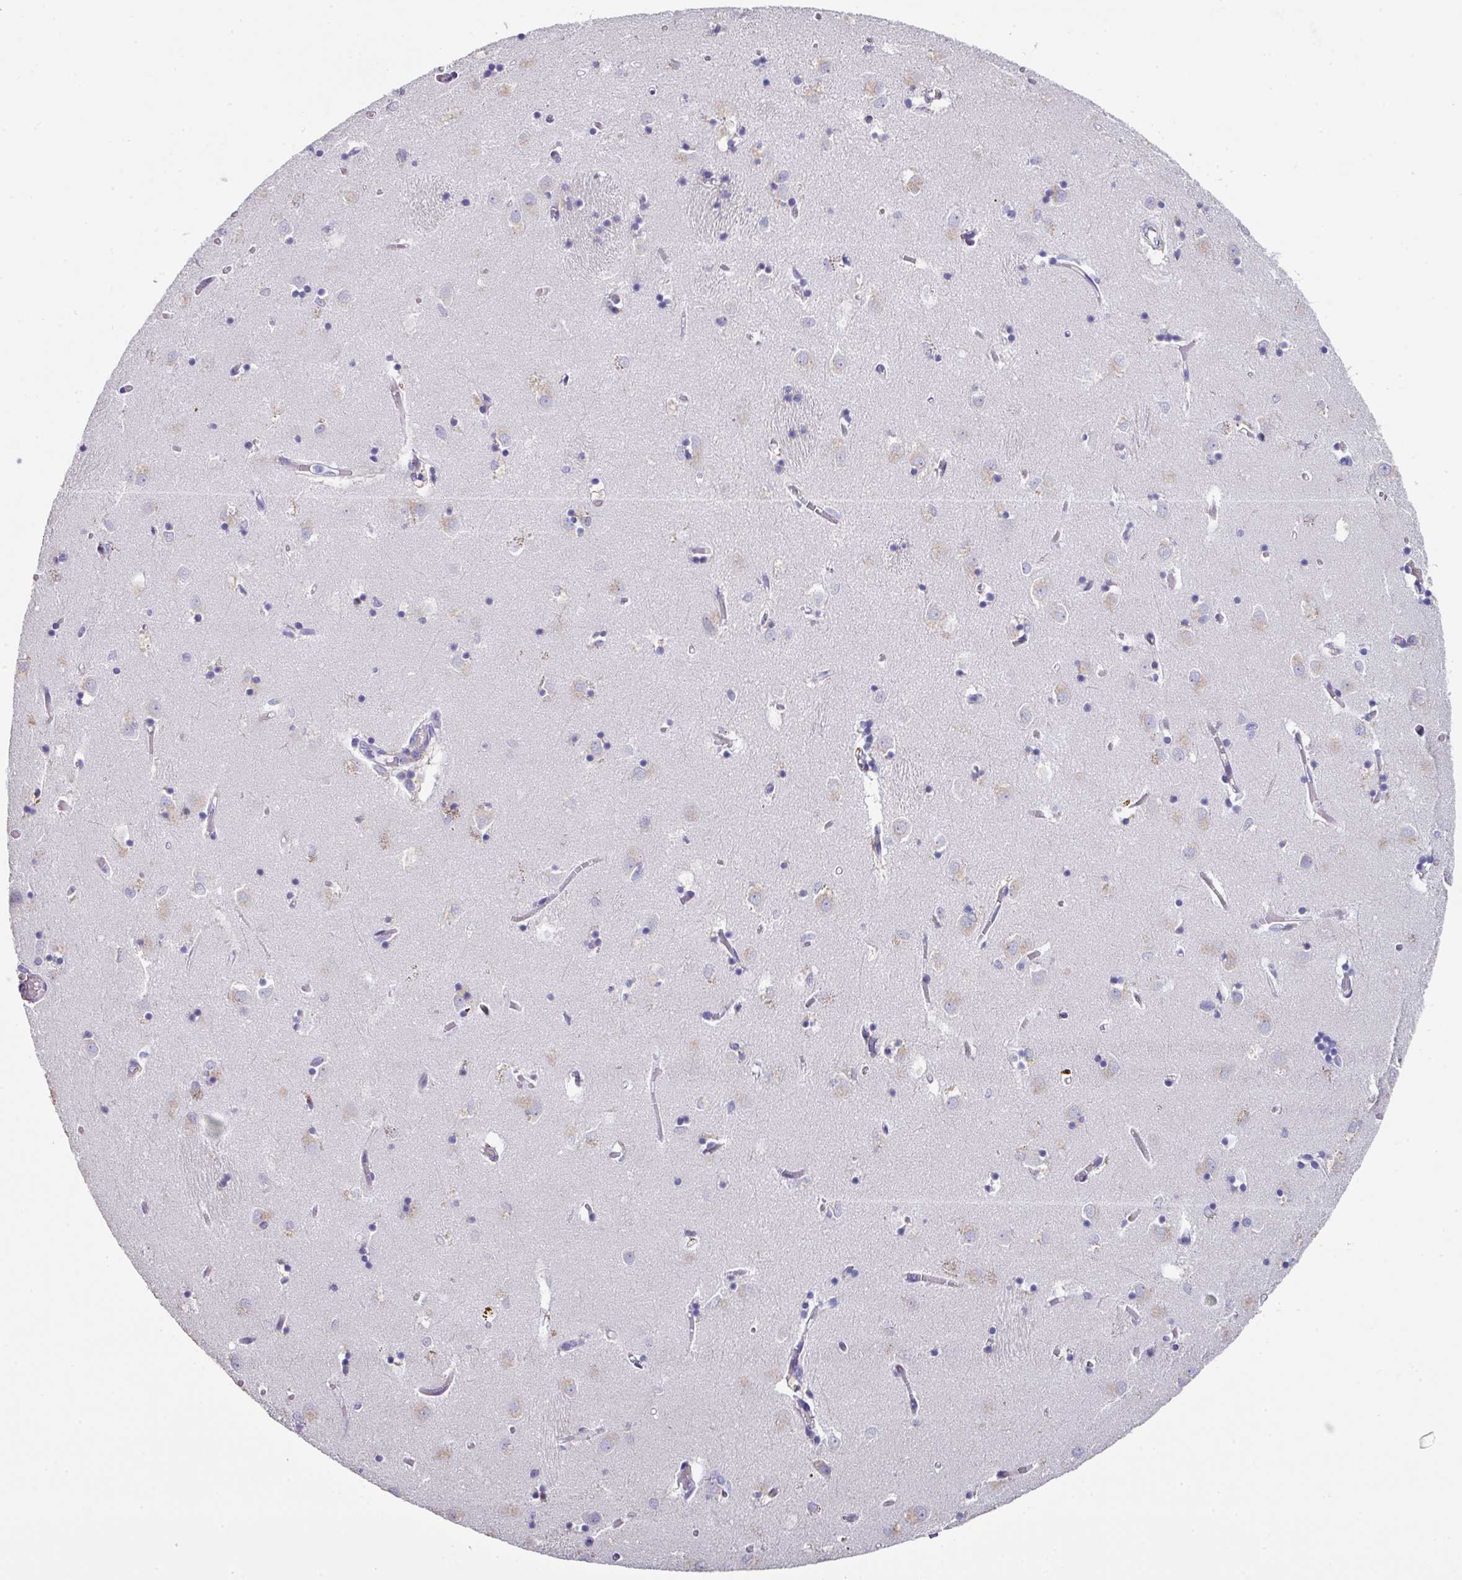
{"staining": {"intensity": "negative", "quantity": "none", "location": "none"}, "tissue": "caudate", "cell_type": "Glial cells", "image_type": "normal", "snomed": [{"axis": "morphology", "description": "Normal tissue, NOS"}, {"axis": "topography", "description": "Lateral ventricle wall"}], "caption": "An immunohistochemistry image of unremarkable caudate is shown. There is no staining in glial cells of caudate.", "gene": "CPVL", "patient": {"sex": "male", "age": 70}}